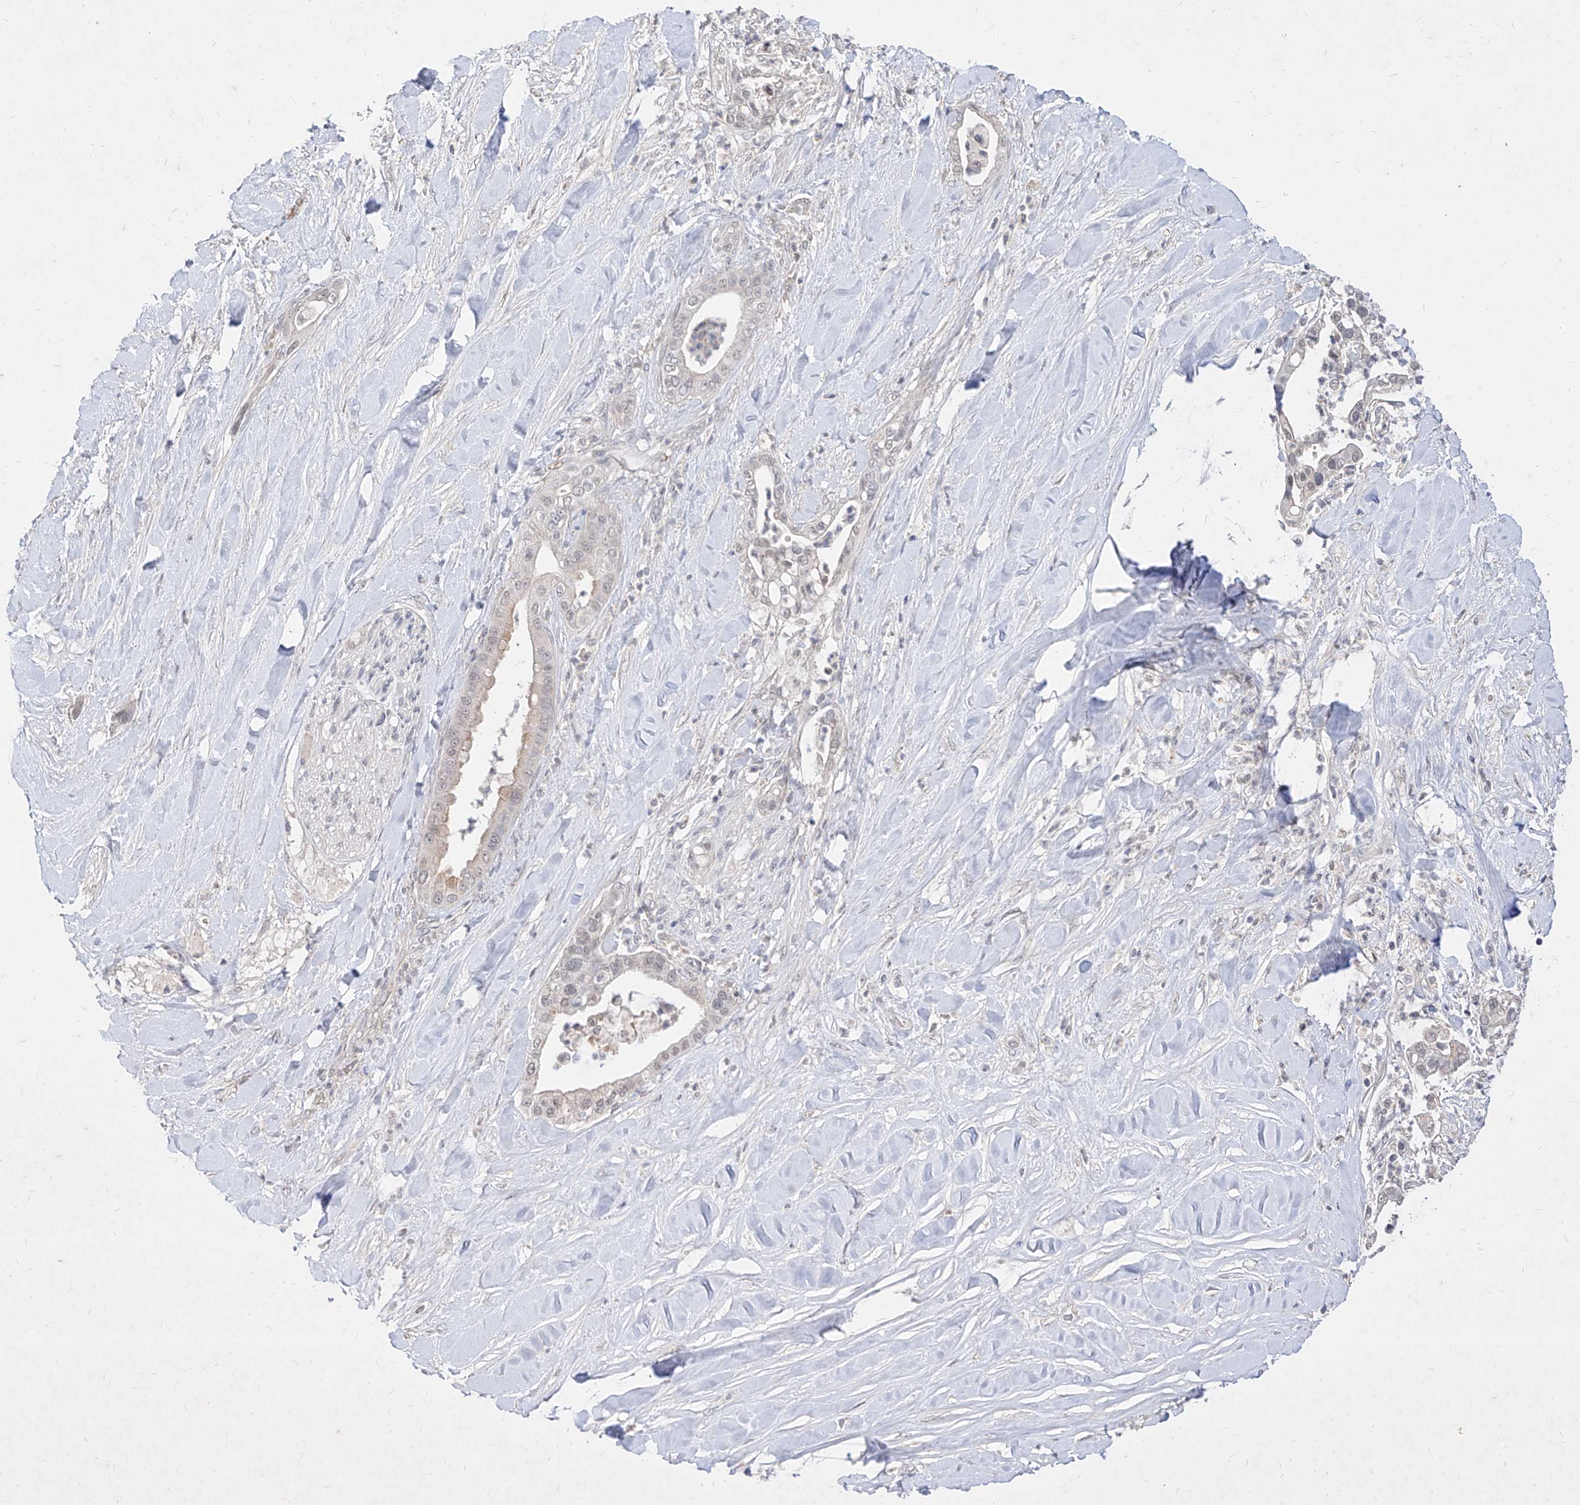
{"staining": {"intensity": "weak", "quantity": "<25%", "location": "cytoplasmic/membranous"}, "tissue": "liver cancer", "cell_type": "Tumor cells", "image_type": "cancer", "snomed": [{"axis": "morphology", "description": "Cholangiocarcinoma"}, {"axis": "topography", "description": "Liver"}], "caption": "This is an IHC micrograph of human liver cholangiocarcinoma. There is no positivity in tumor cells.", "gene": "C4A", "patient": {"sex": "female", "age": 54}}